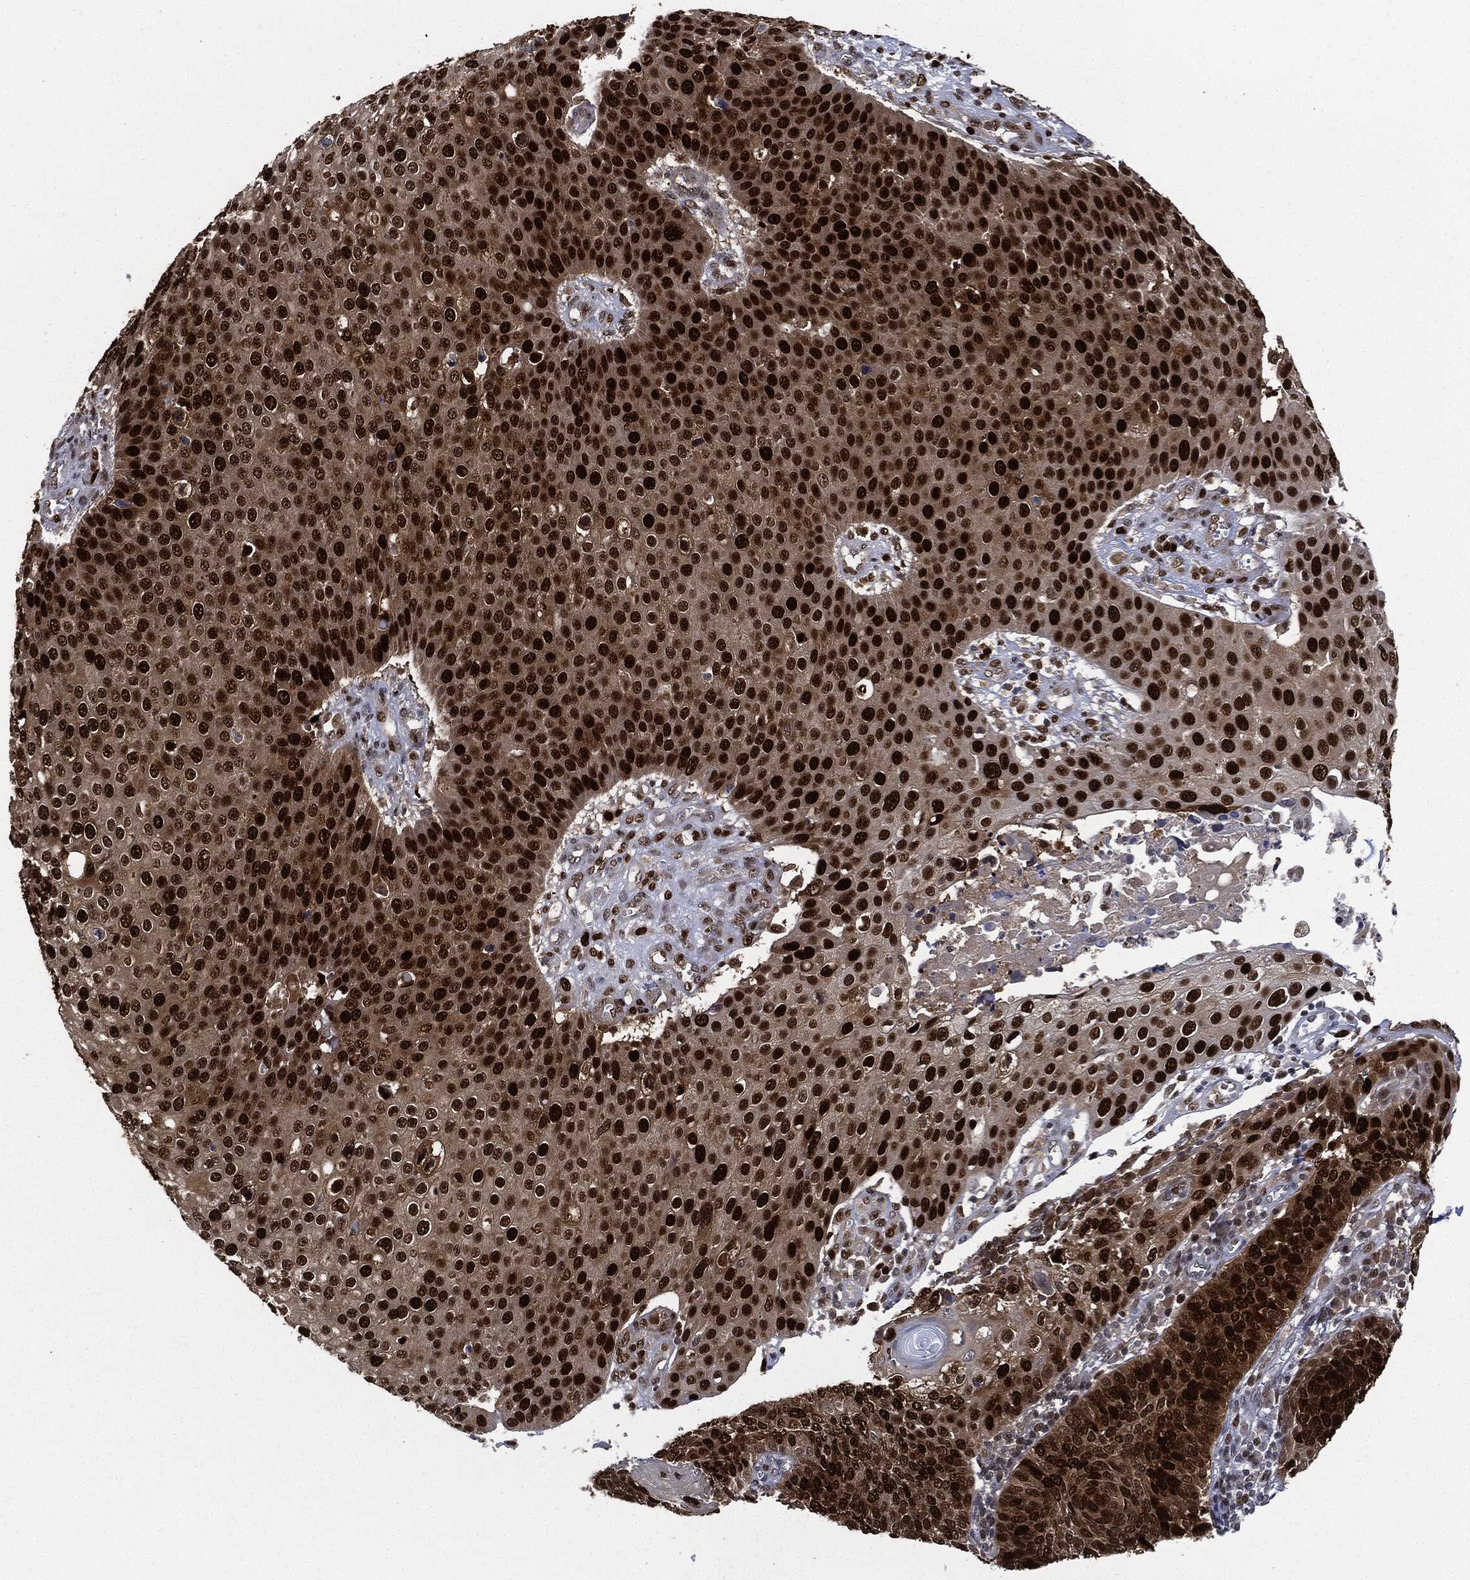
{"staining": {"intensity": "strong", "quantity": ">75%", "location": "nuclear"}, "tissue": "skin cancer", "cell_type": "Tumor cells", "image_type": "cancer", "snomed": [{"axis": "morphology", "description": "Squamous cell carcinoma, NOS"}, {"axis": "topography", "description": "Skin"}], "caption": "Skin cancer (squamous cell carcinoma) was stained to show a protein in brown. There is high levels of strong nuclear positivity in about >75% of tumor cells. (brown staining indicates protein expression, while blue staining denotes nuclei).", "gene": "PCNA", "patient": {"sex": "male", "age": 71}}